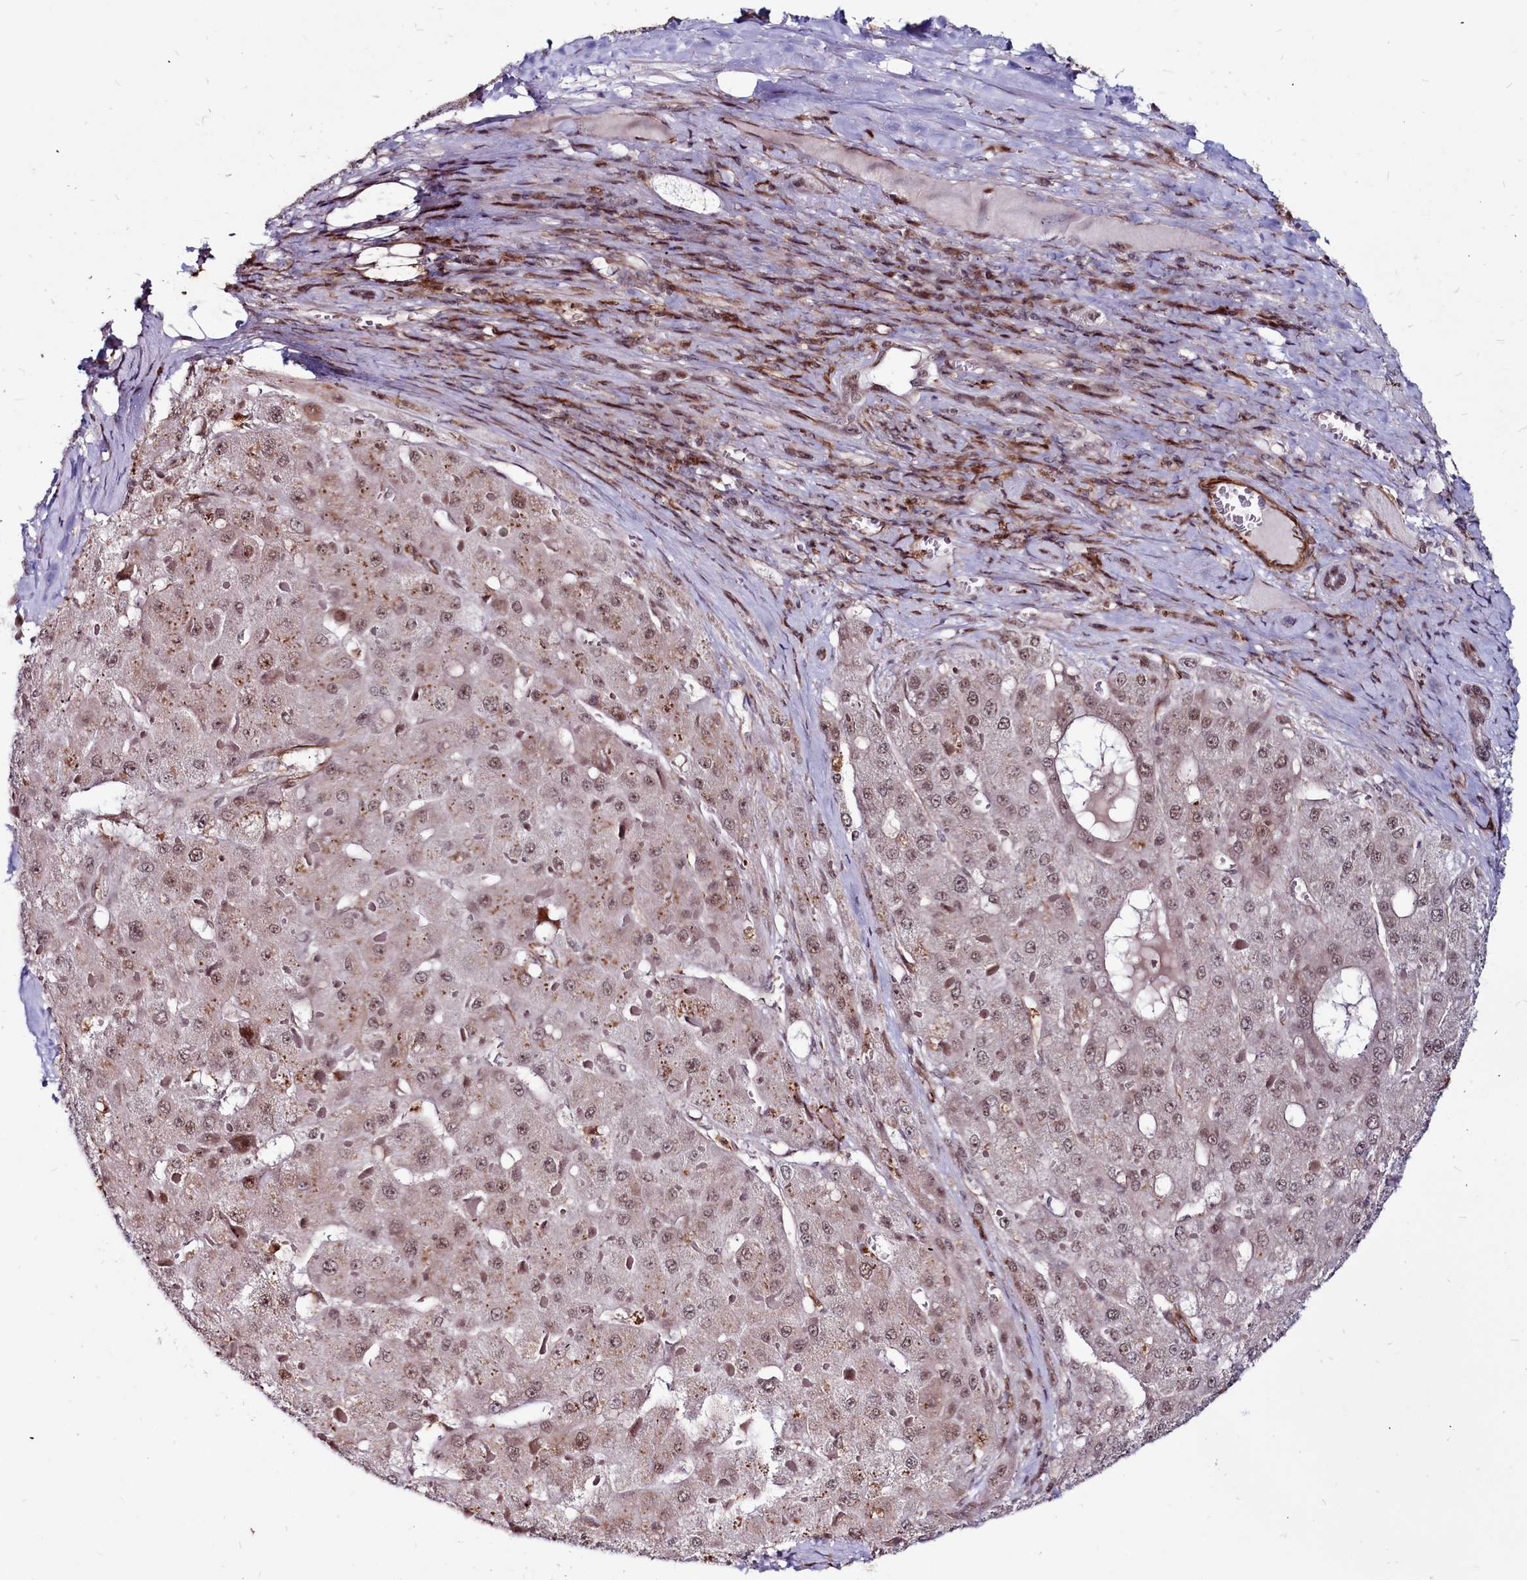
{"staining": {"intensity": "weak", "quantity": ">75%", "location": "nuclear"}, "tissue": "liver cancer", "cell_type": "Tumor cells", "image_type": "cancer", "snomed": [{"axis": "morphology", "description": "Carcinoma, Hepatocellular, NOS"}, {"axis": "topography", "description": "Liver"}], "caption": "IHC image of neoplastic tissue: human liver hepatocellular carcinoma stained using immunohistochemistry displays low levels of weak protein expression localized specifically in the nuclear of tumor cells, appearing as a nuclear brown color.", "gene": "CLK3", "patient": {"sex": "female", "age": 73}}